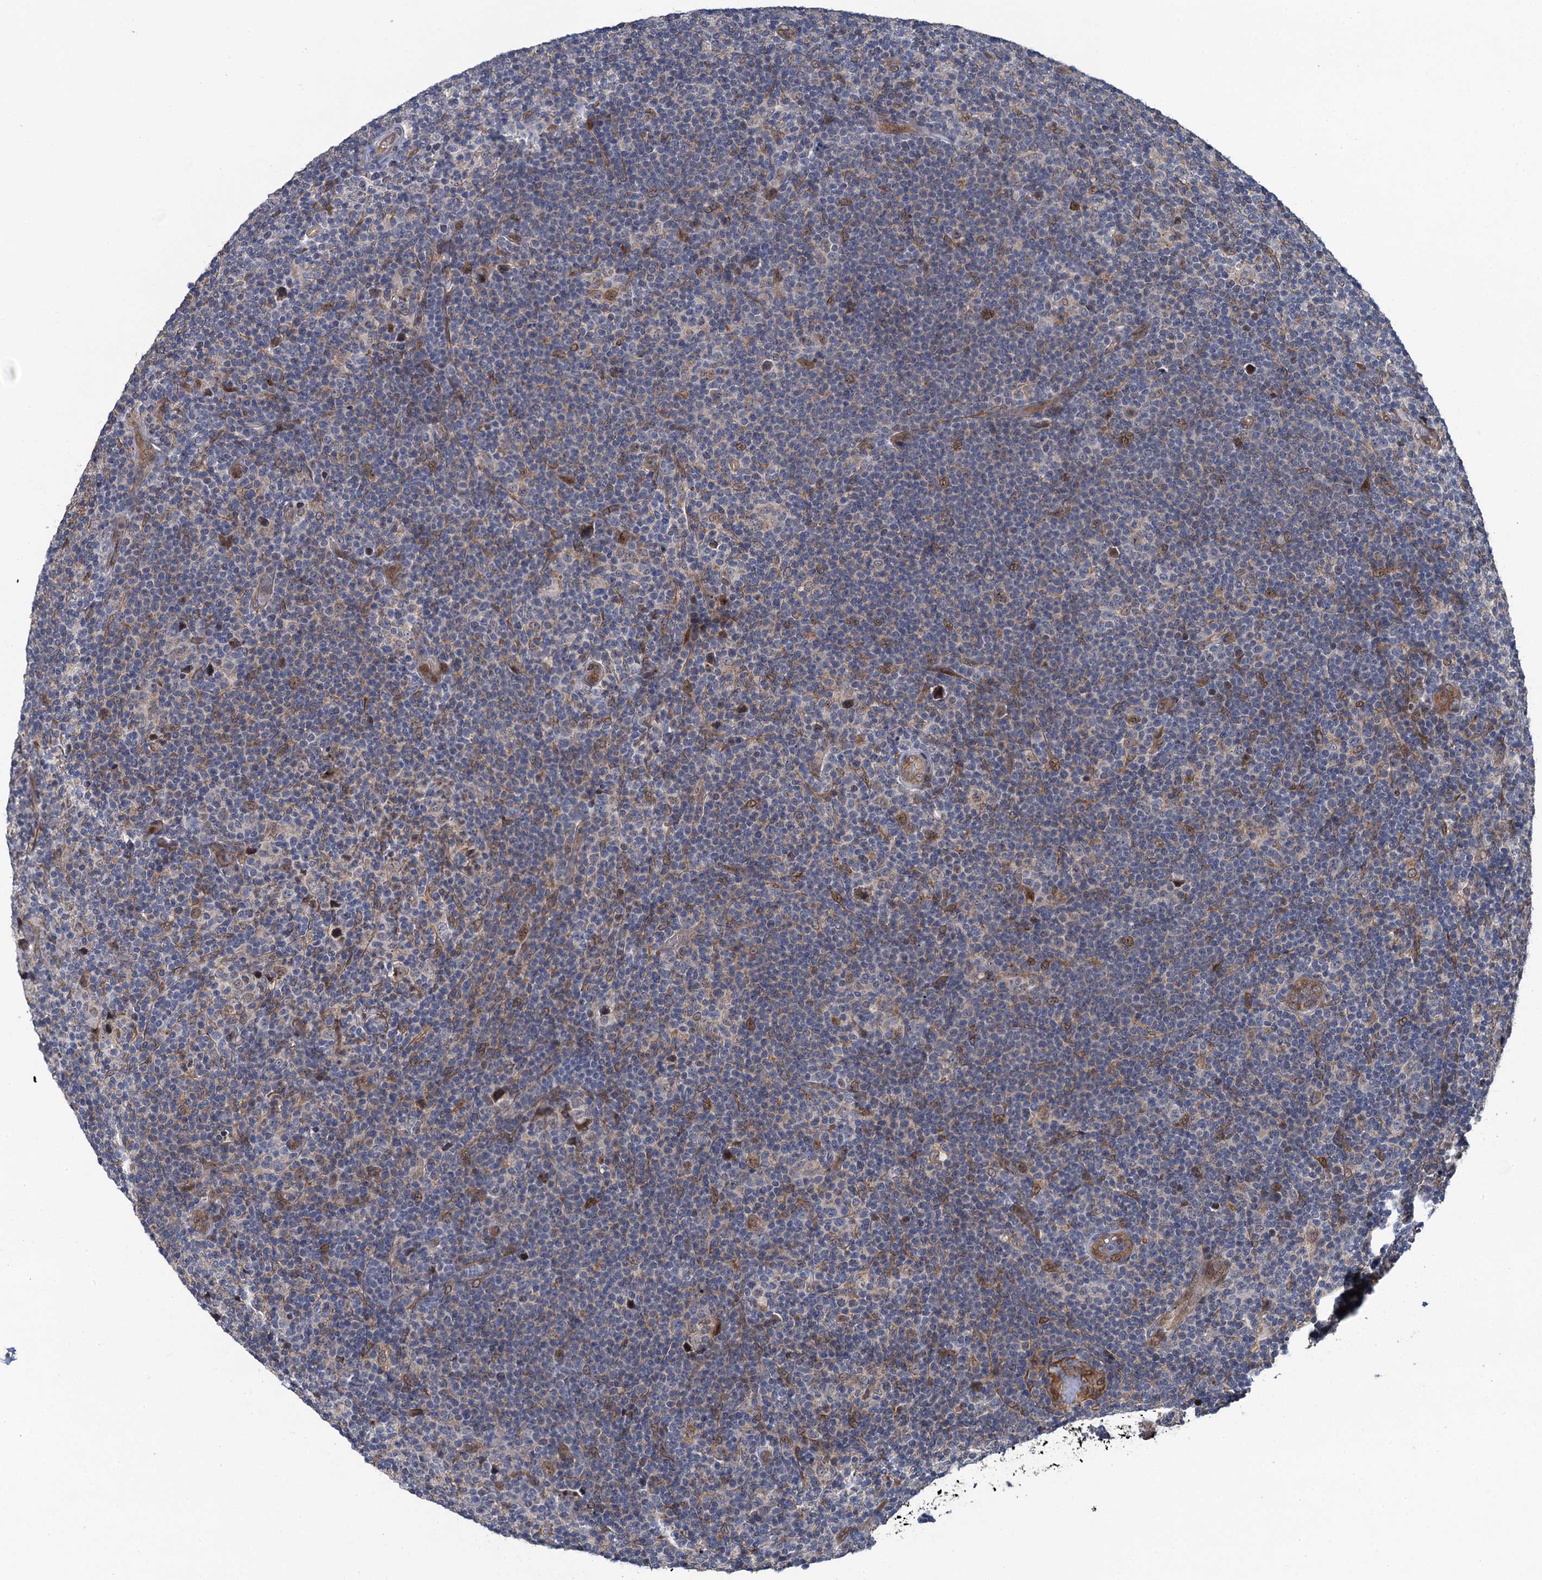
{"staining": {"intensity": "moderate", "quantity": "25%-75%", "location": "nuclear"}, "tissue": "lymphoma", "cell_type": "Tumor cells", "image_type": "cancer", "snomed": [{"axis": "morphology", "description": "Hodgkin's disease, NOS"}, {"axis": "topography", "description": "Lymph node"}], "caption": "Immunohistochemical staining of human Hodgkin's disease exhibits moderate nuclear protein expression in approximately 25%-75% of tumor cells.", "gene": "EVX2", "patient": {"sex": "female", "age": 57}}